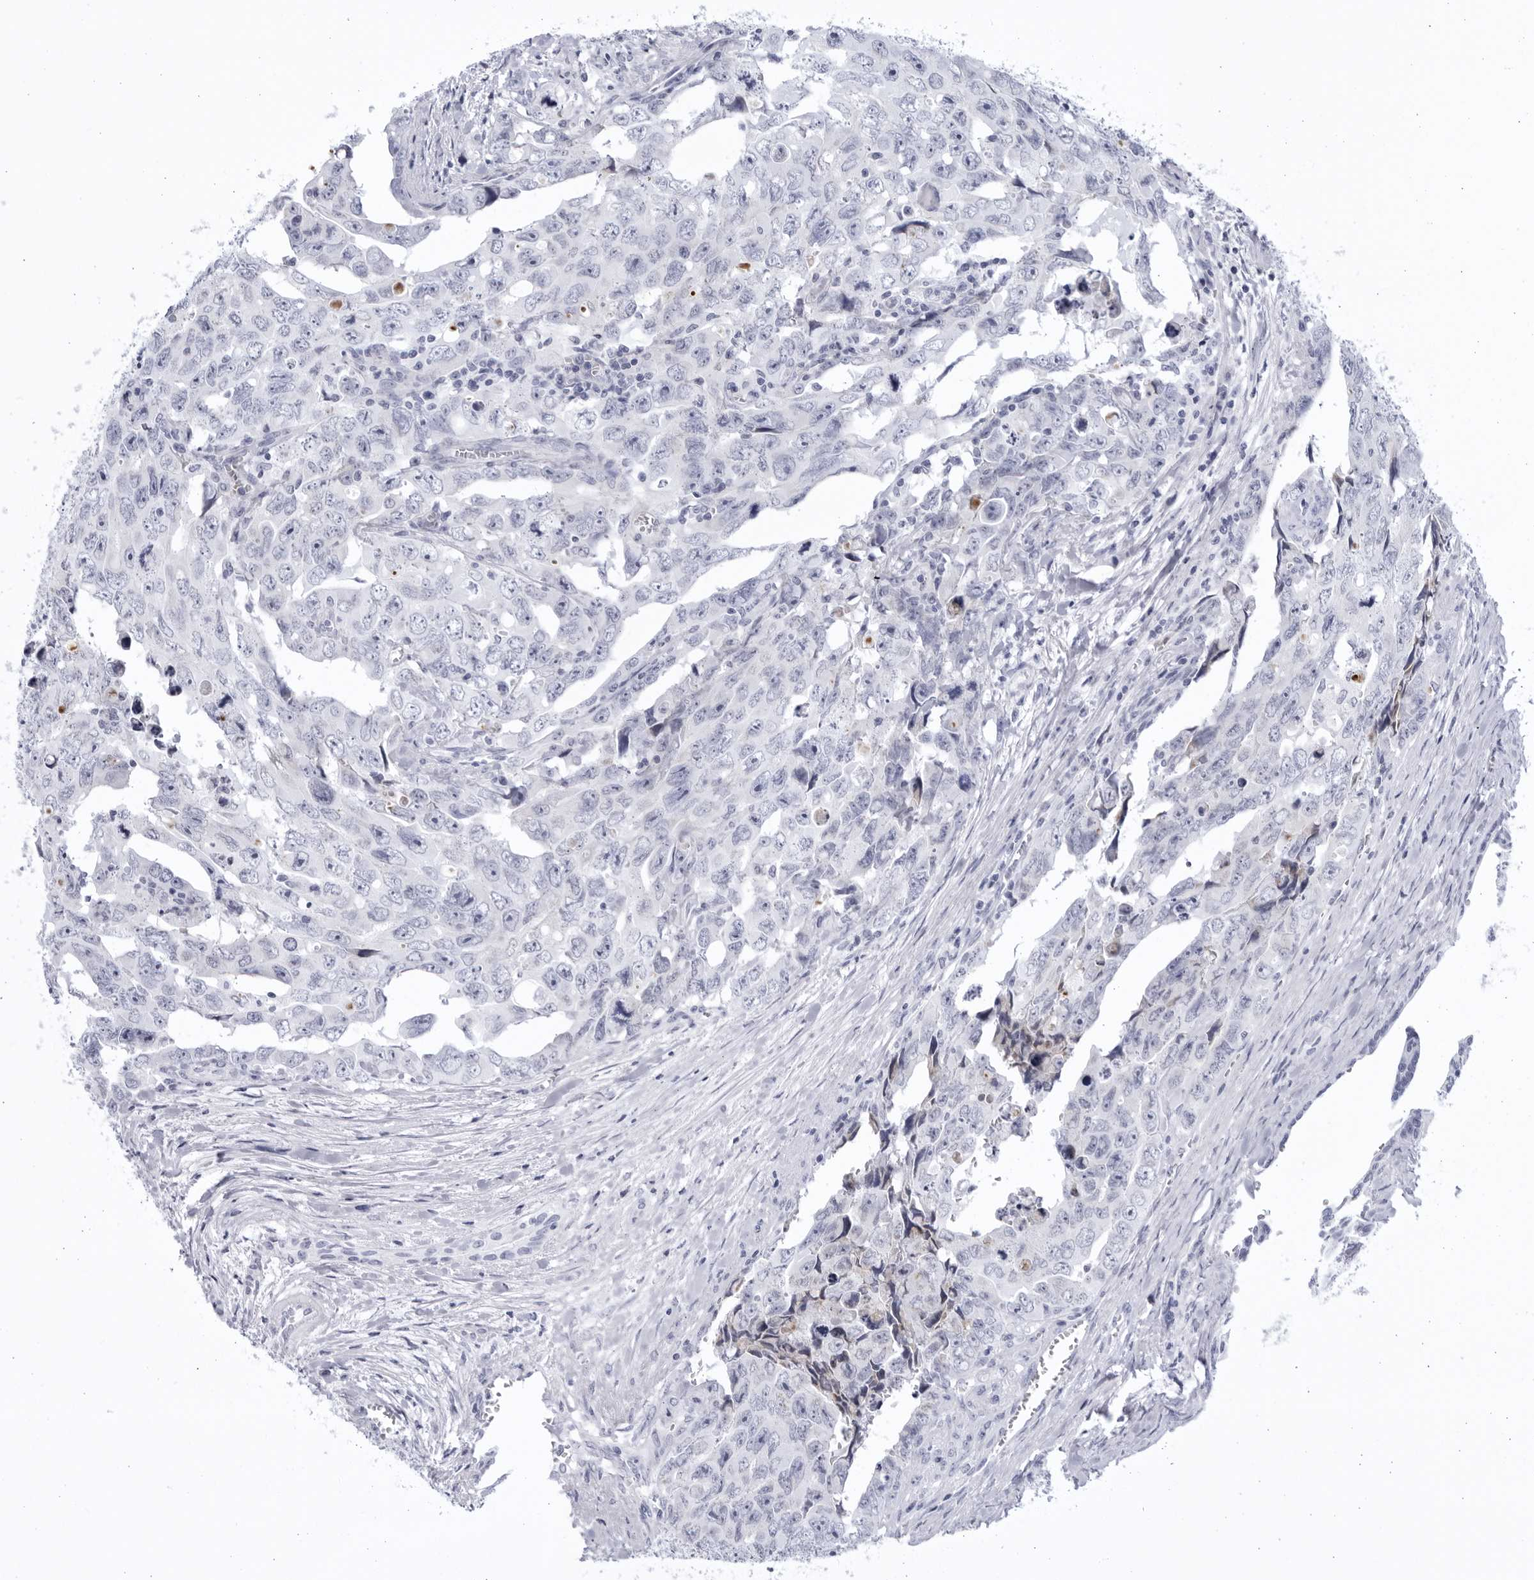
{"staining": {"intensity": "negative", "quantity": "none", "location": "none"}, "tissue": "testis cancer", "cell_type": "Tumor cells", "image_type": "cancer", "snomed": [{"axis": "morphology", "description": "Carcinoma, Embryonal, NOS"}, {"axis": "topography", "description": "Testis"}], "caption": "There is no significant staining in tumor cells of embryonal carcinoma (testis).", "gene": "CCDC181", "patient": {"sex": "male", "age": 28}}